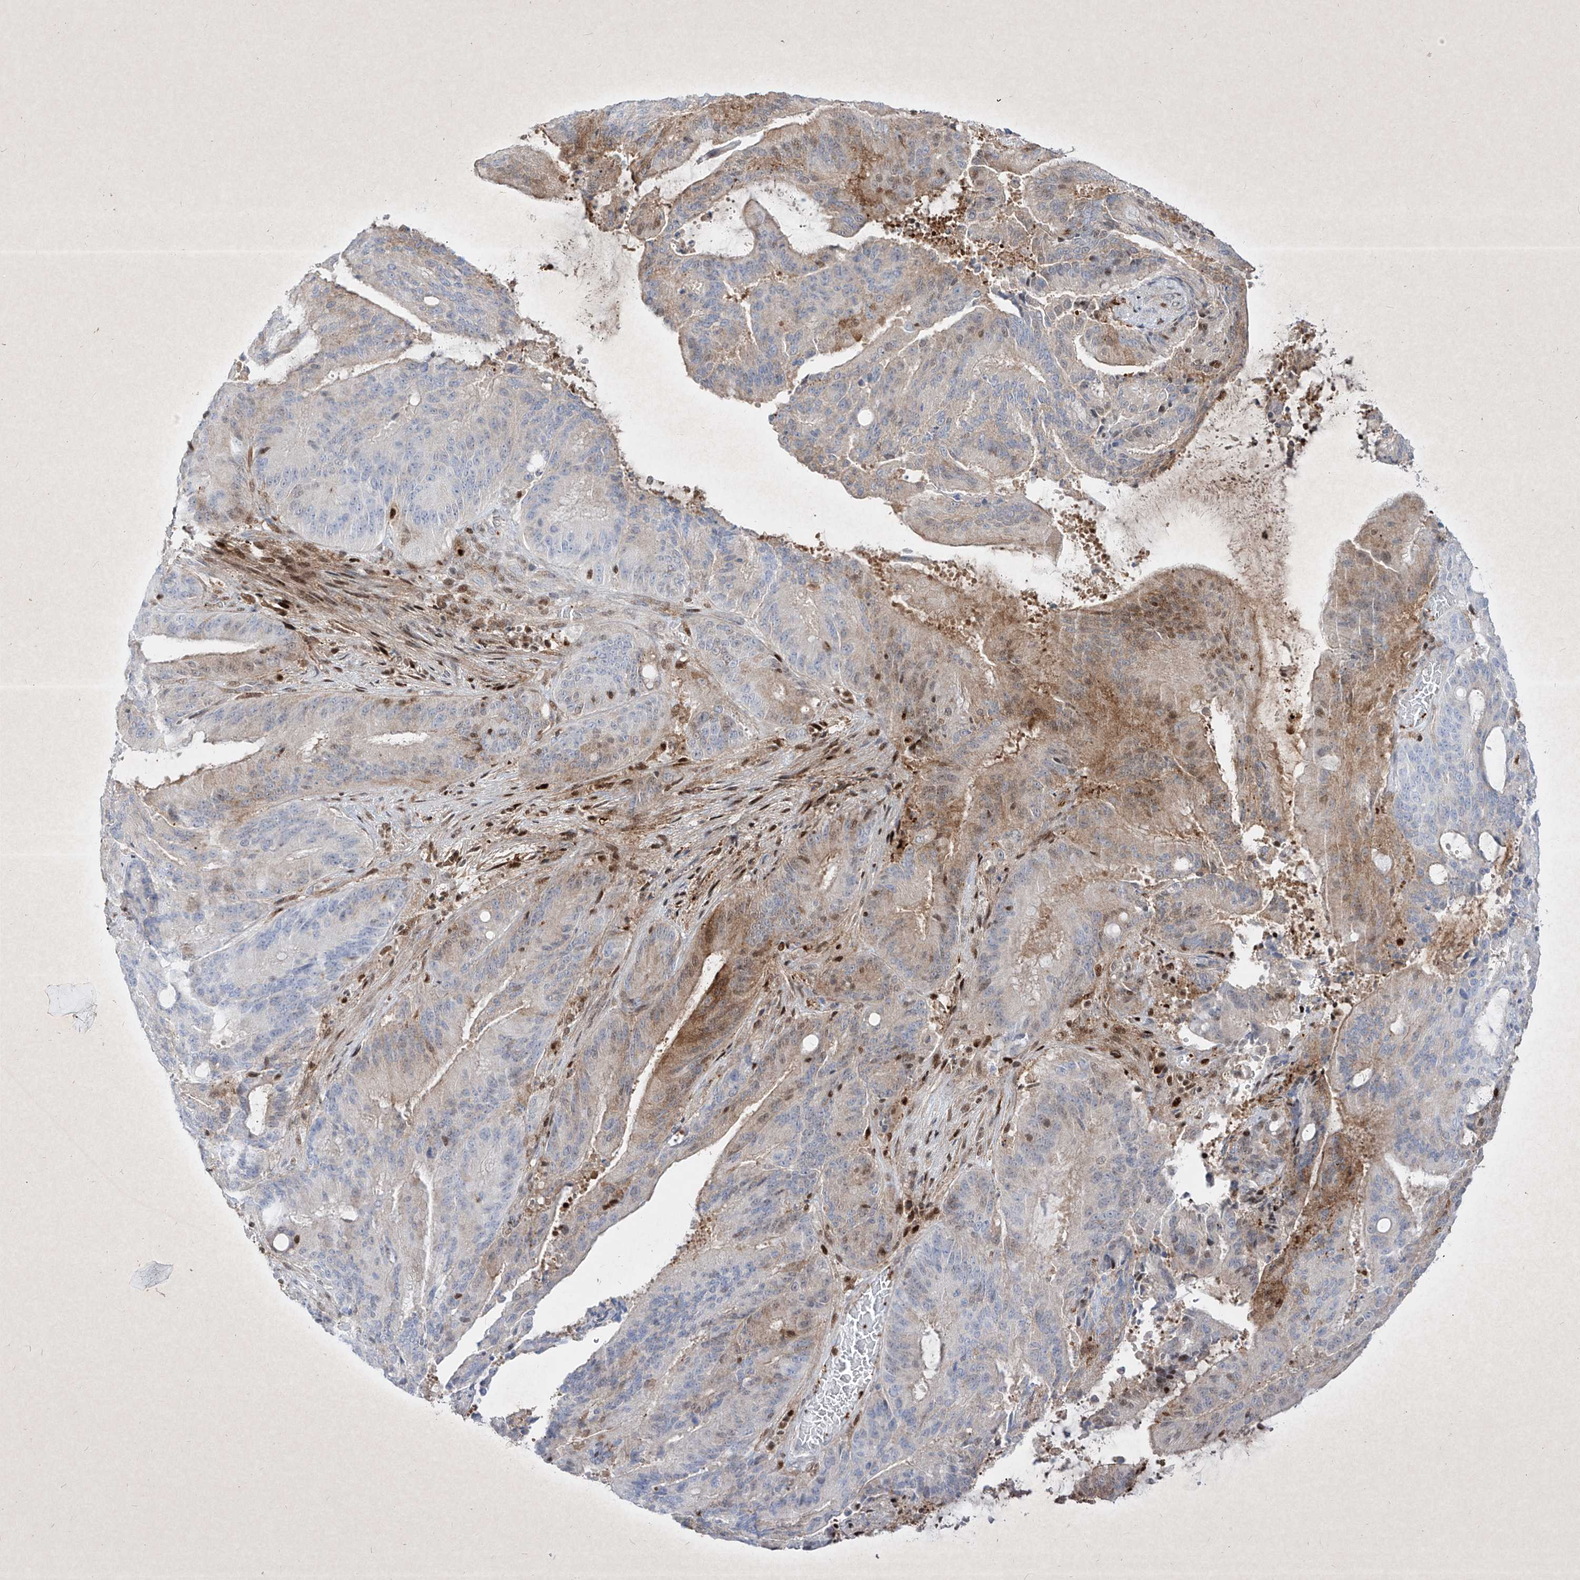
{"staining": {"intensity": "moderate", "quantity": "25%-75%", "location": "cytoplasmic/membranous,nuclear"}, "tissue": "liver cancer", "cell_type": "Tumor cells", "image_type": "cancer", "snomed": [{"axis": "morphology", "description": "Normal tissue, NOS"}, {"axis": "morphology", "description": "Cholangiocarcinoma"}, {"axis": "topography", "description": "Liver"}, {"axis": "topography", "description": "Peripheral nerve tissue"}], "caption": "IHC staining of liver cholangiocarcinoma, which demonstrates medium levels of moderate cytoplasmic/membranous and nuclear staining in approximately 25%-75% of tumor cells indicating moderate cytoplasmic/membranous and nuclear protein expression. The staining was performed using DAB (brown) for protein detection and nuclei were counterstained in hematoxylin (blue).", "gene": "PSMB10", "patient": {"sex": "female", "age": 73}}